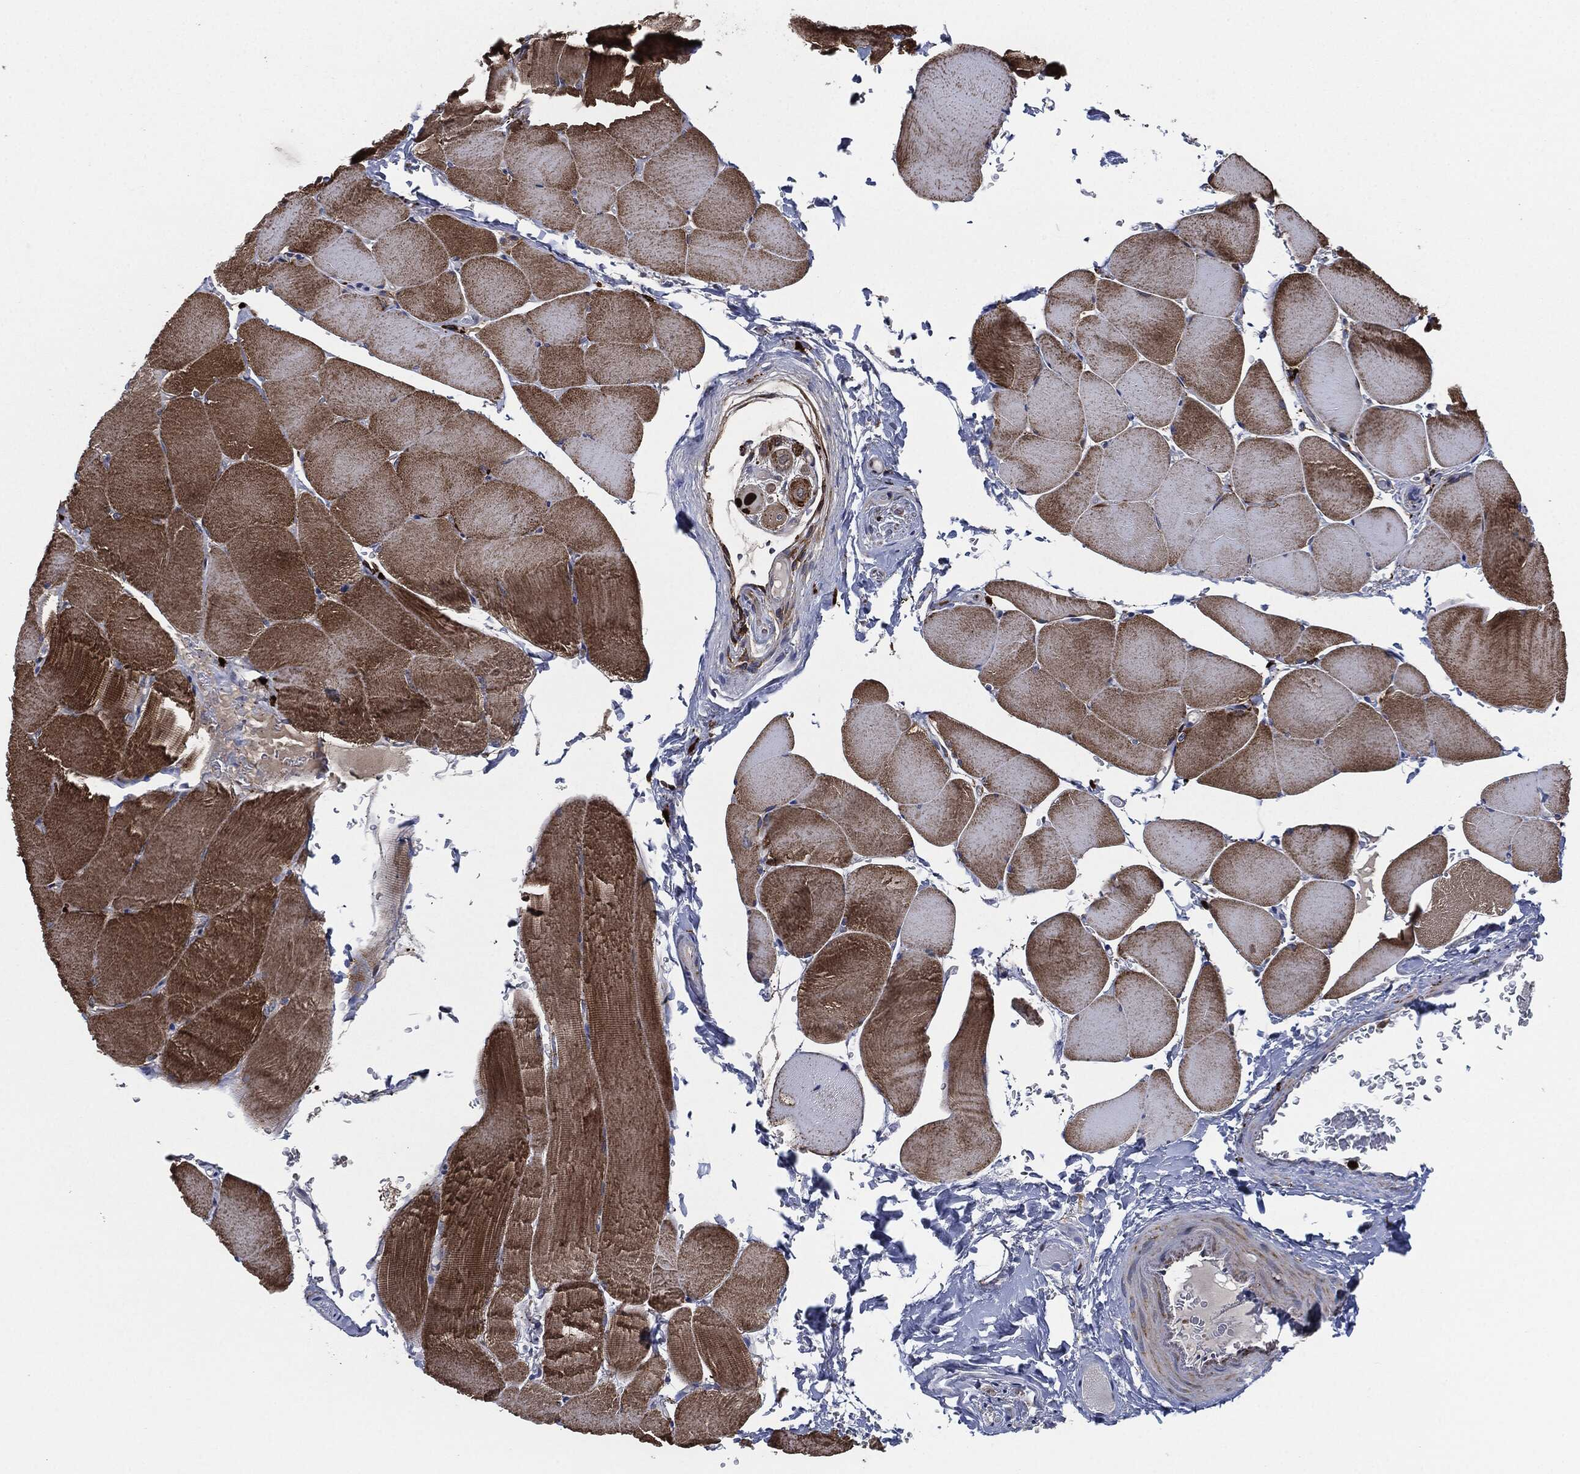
{"staining": {"intensity": "strong", "quantity": "25%-75%", "location": "cytoplasmic/membranous"}, "tissue": "skeletal muscle", "cell_type": "Myocytes", "image_type": "normal", "snomed": [{"axis": "morphology", "description": "Normal tissue, NOS"}, {"axis": "topography", "description": "Skeletal muscle"}], "caption": "The image exhibits staining of normal skeletal muscle, revealing strong cytoplasmic/membranous protein expression (brown color) within myocytes. Nuclei are stained in blue.", "gene": "TMEM11", "patient": {"sex": "female", "age": 37}}